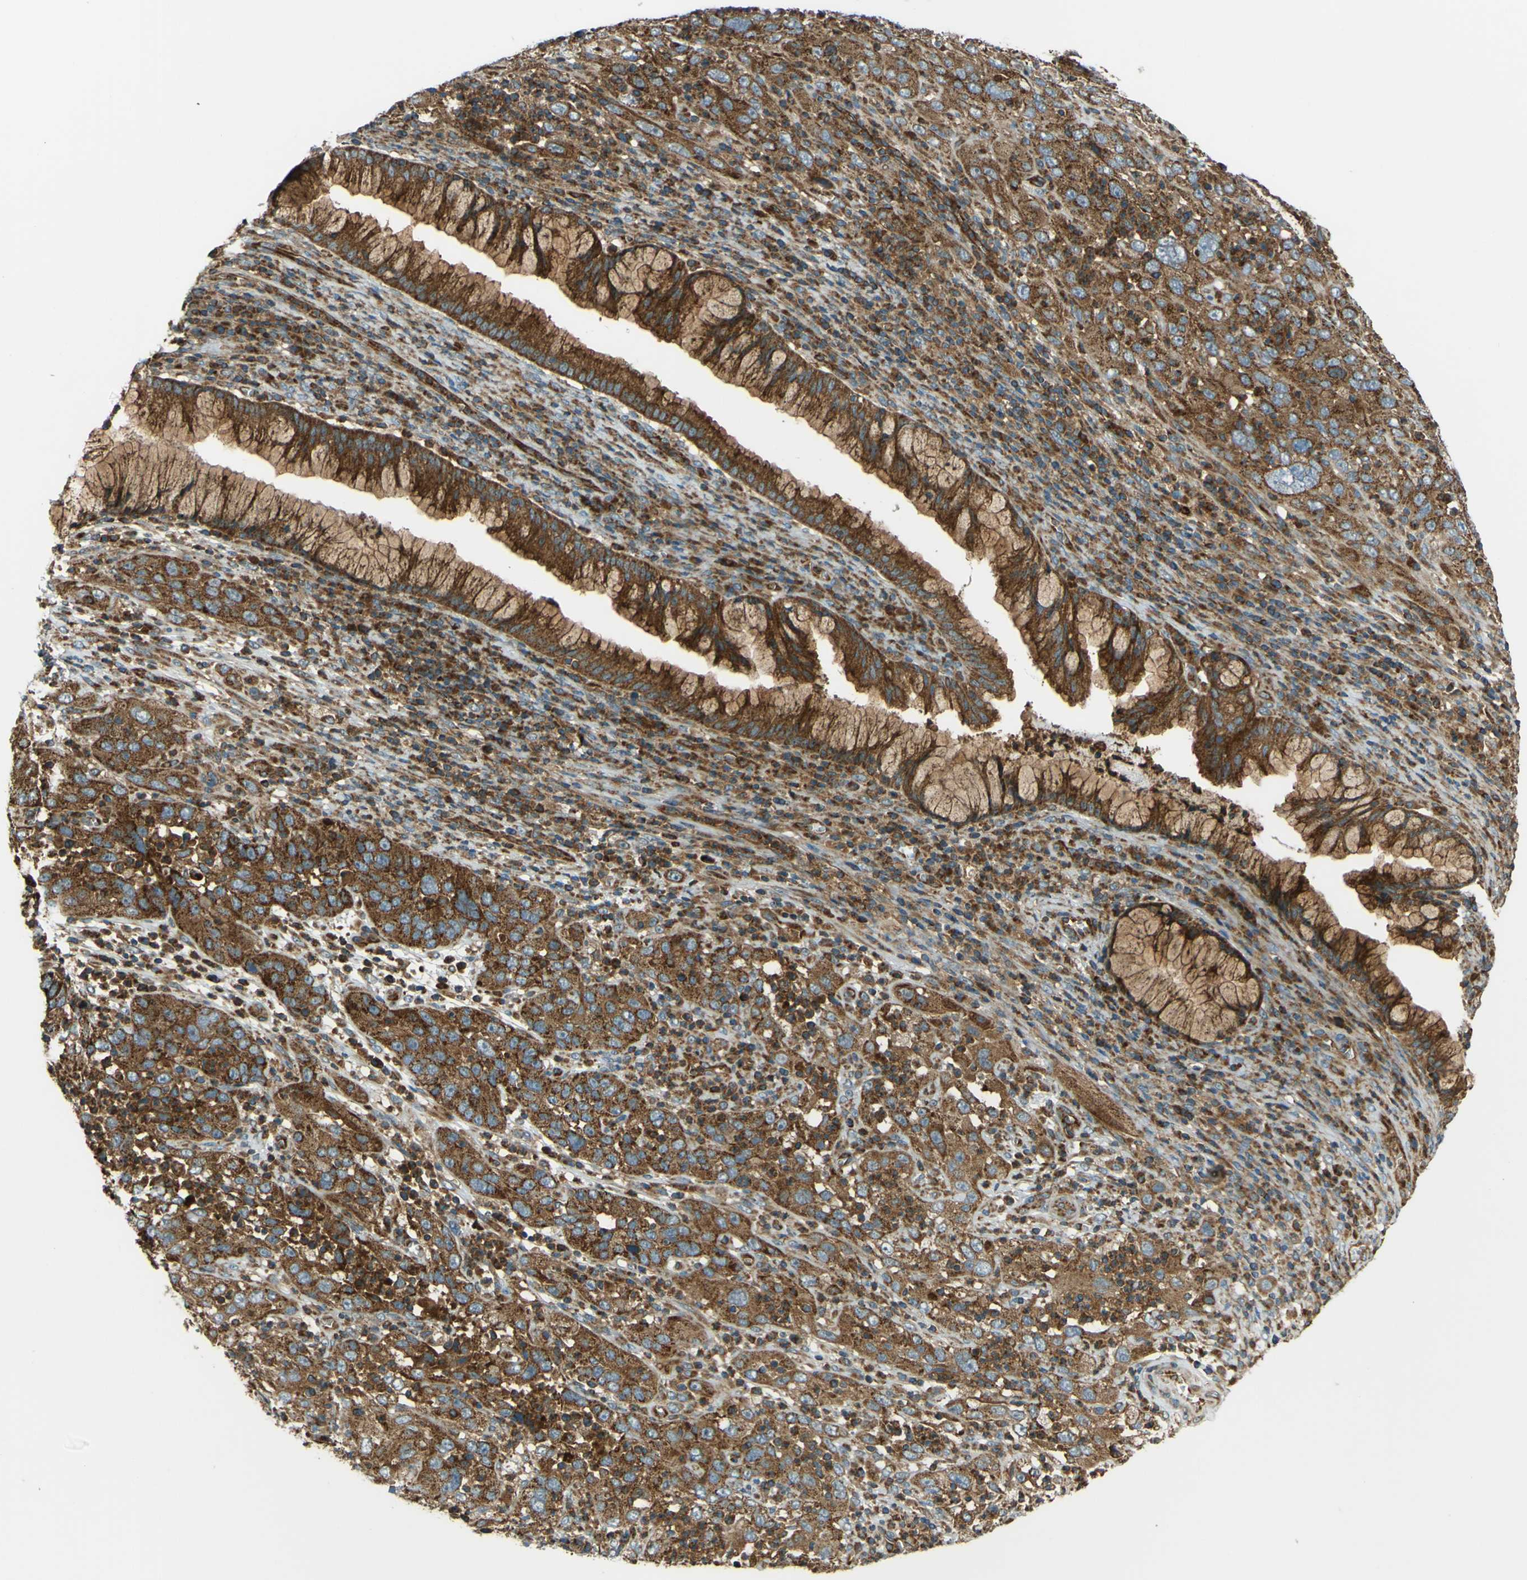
{"staining": {"intensity": "strong", "quantity": ">75%", "location": "cytoplasmic/membranous"}, "tissue": "cervical cancer", "cell_type": "Tumor cells", "image_type": "cancer", "snomed": [{"axis": "morphology", "description": "Squamous cell carcinoma, NOS"}, {"axis": "topography", "description": "Cervix"}], "caption": "This histopathology image shows immunohistochemistry staining of cervical cancer, with high strong cytoplasmic/membranous staining in approximately >75% of tumor cells.", "gene": "DNAJC5", "patient": {"sex": "female", "age": 32}}